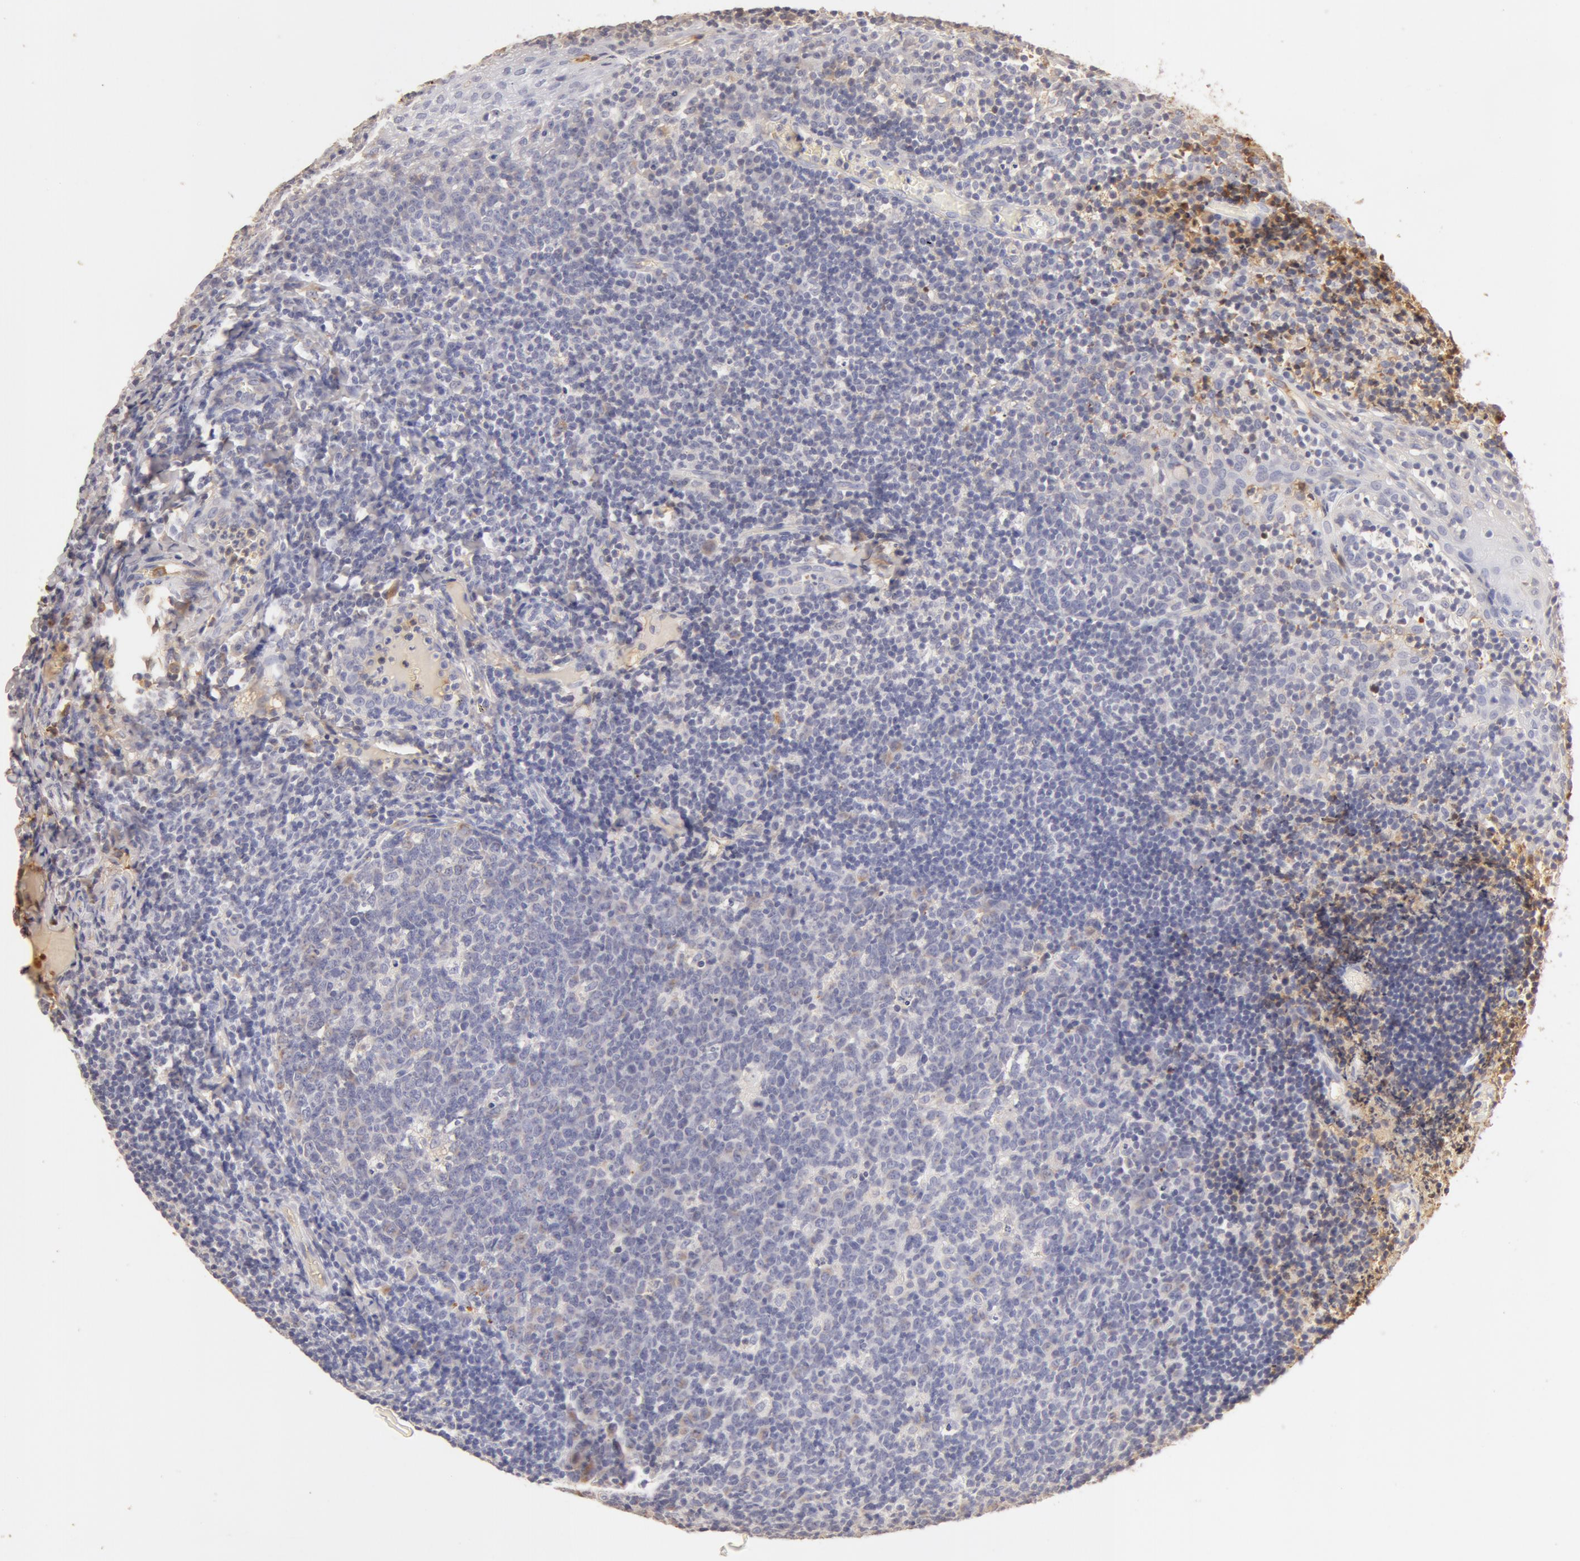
{"staining": {"intensity": "negative", "quantity": "none", "location": "none"}, "tissue": "tonsil", "cell_type": "Germinal center cells", "image_type": "normal", "snomed": [{"axis": "morphology", "description": "Normal tissue, NOS"}, {"axis": "topography", "description": "Tonsil"}], "caption": "Photomicrograph shows no protein positivity in germinal center cells of normal tonsil.", "gene": "TF", "patient": {"sex": "male", "age": 6}}